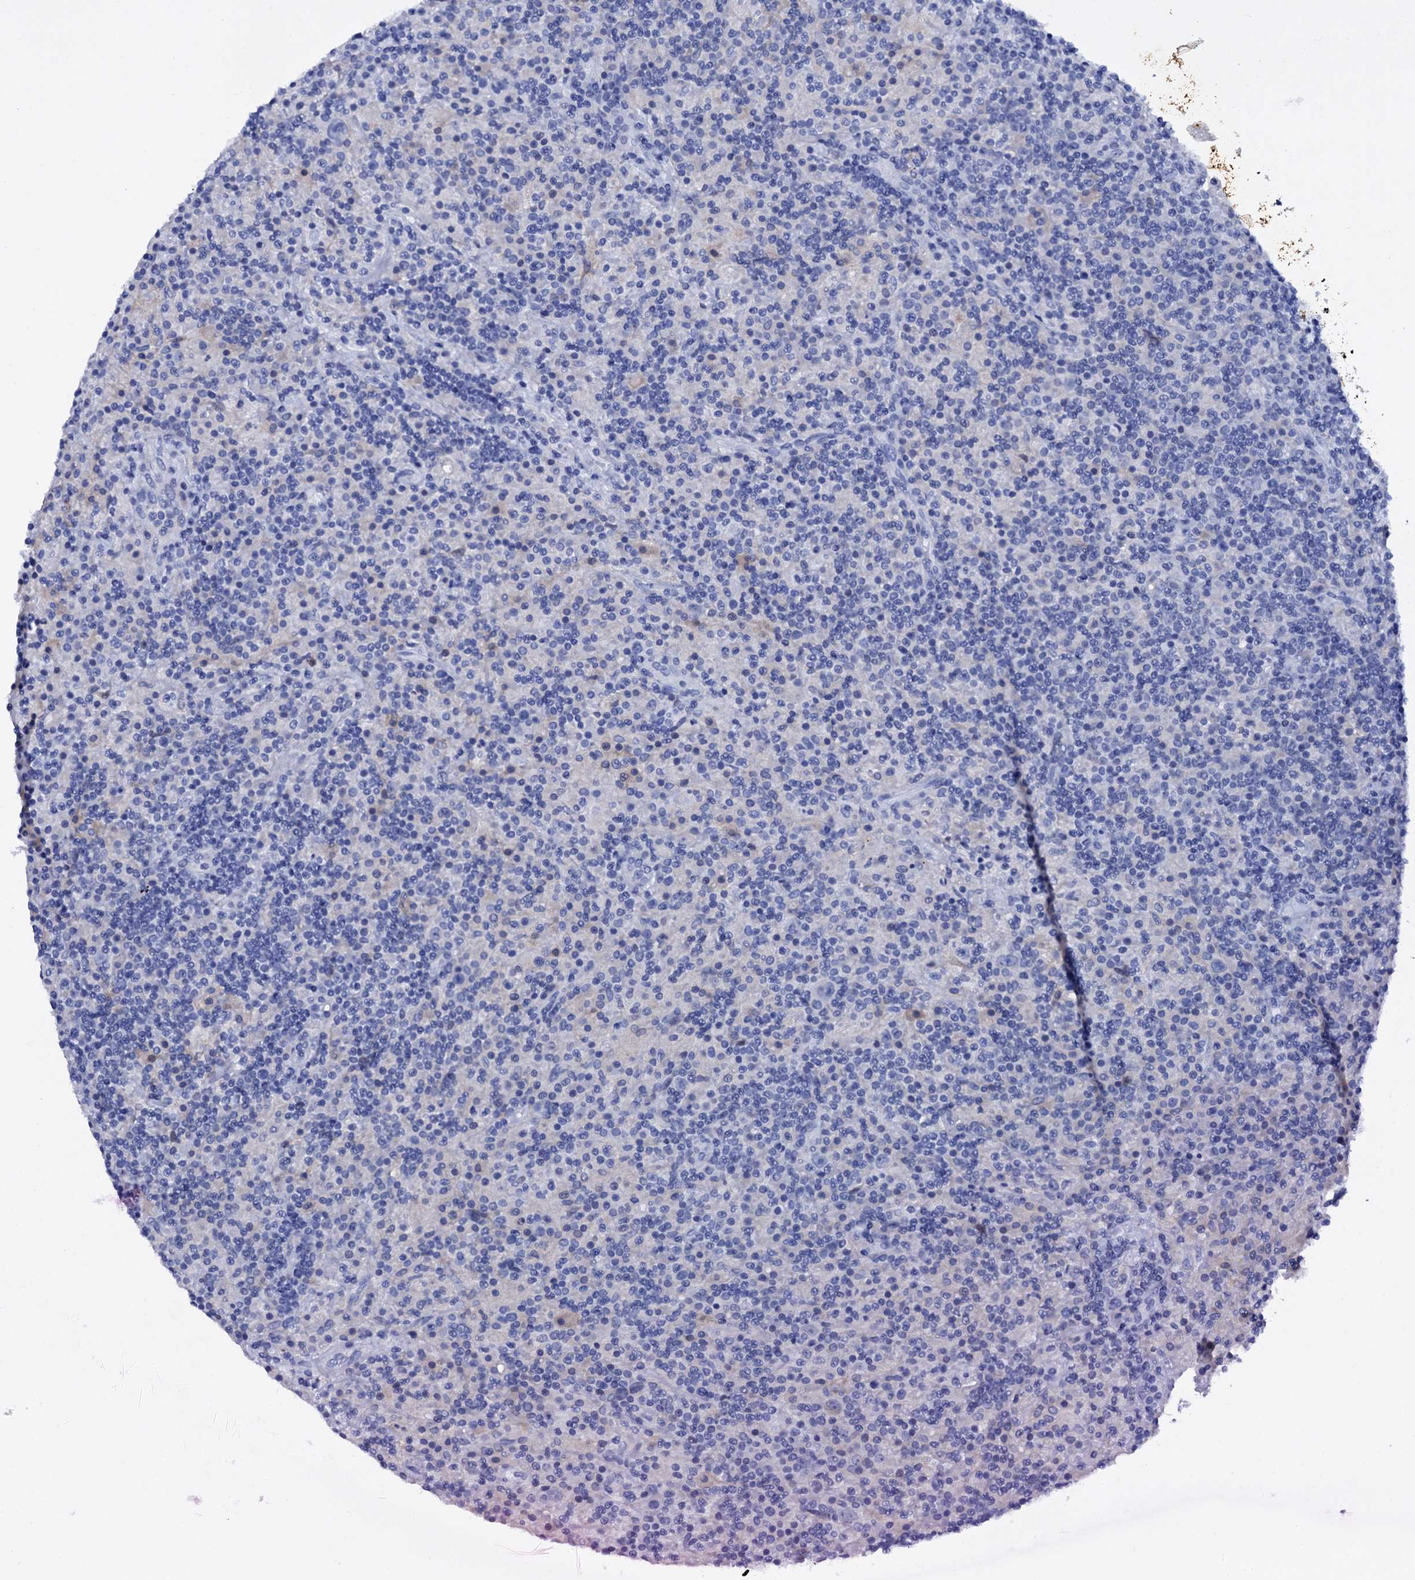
{"staining": {"intensity": "negative", "quantity": "none", "location": "none"}, "tissue": "lymphoma", "cell_type": "Tumor cells", "image_type": "cancer", "snomed": [{"axis": "morphology", "description": "Hodgkin's disease, NOS"}, {"axis": "topography", "description": "Lymph node"}], "caption": "Histopathology image shows no significant protein expression in tumor cells of Hodgkin's disease.", "gene": "ITPRID2", "patient": {"sex": "male", "age": 70}}